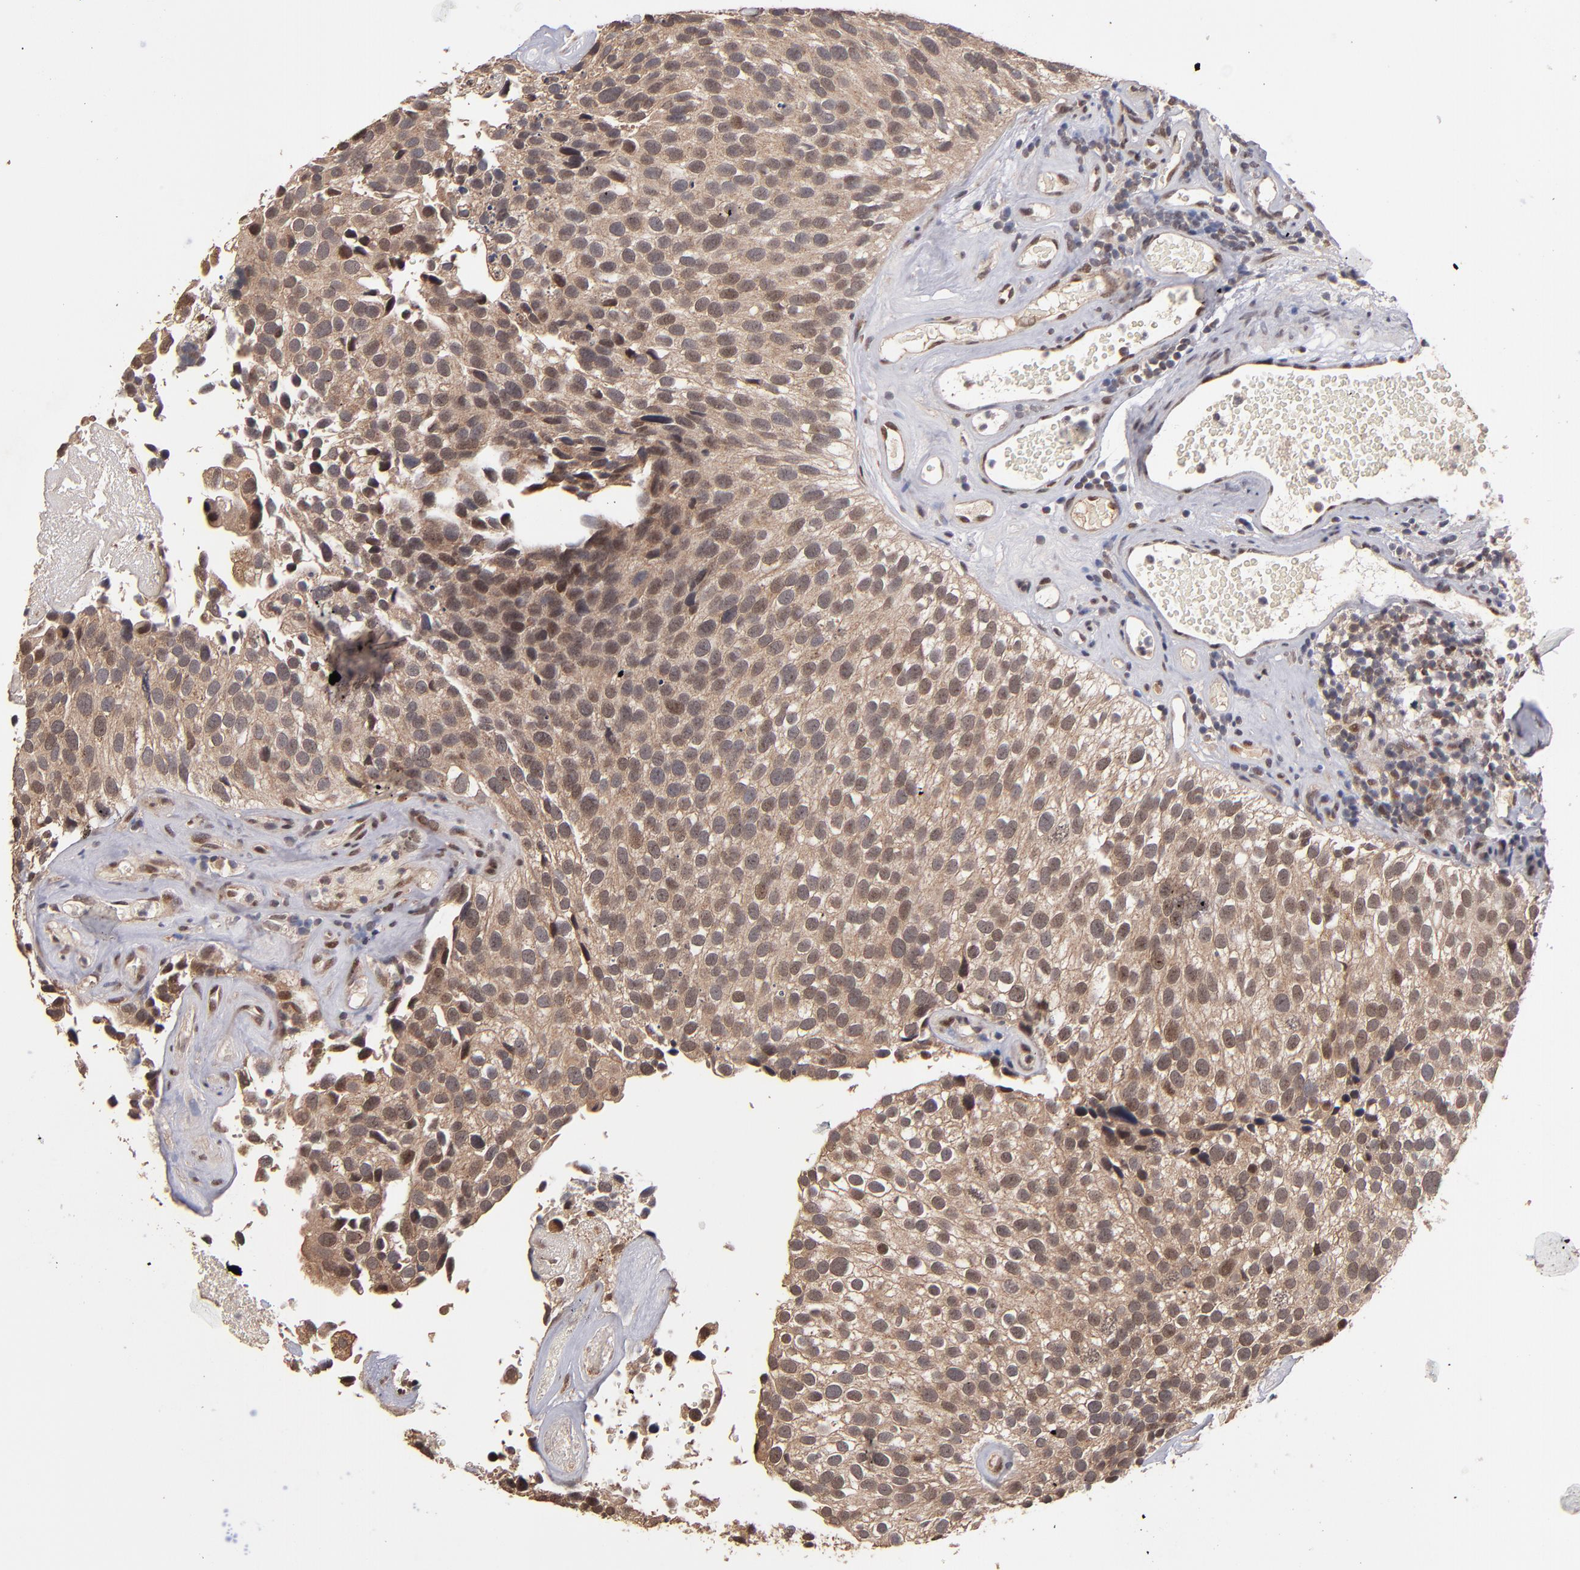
{"staining": {"intensity": "moderate", "quantity": ">75%", "location": "cytoplasmic/membranous,nuclear"}, "tissue": "urothelial cancer", "cell_type": "Tumor cells", "image_type": "cancer", "snomed": [{"axis": "morphology", "description": "Urothelial carcinoma, High grade"}, {"axis": "topography", "description": "Urinary bladder"}], "caption": "Human high-grade urothelial carcinoma stained for a protein (brown) exhibits moderate cytoplasmic/membranous and nuclear positive expression in about >75% of tumor cells.", "gene": "EAPP", "patient": {"sex": "male", "age": 72}}